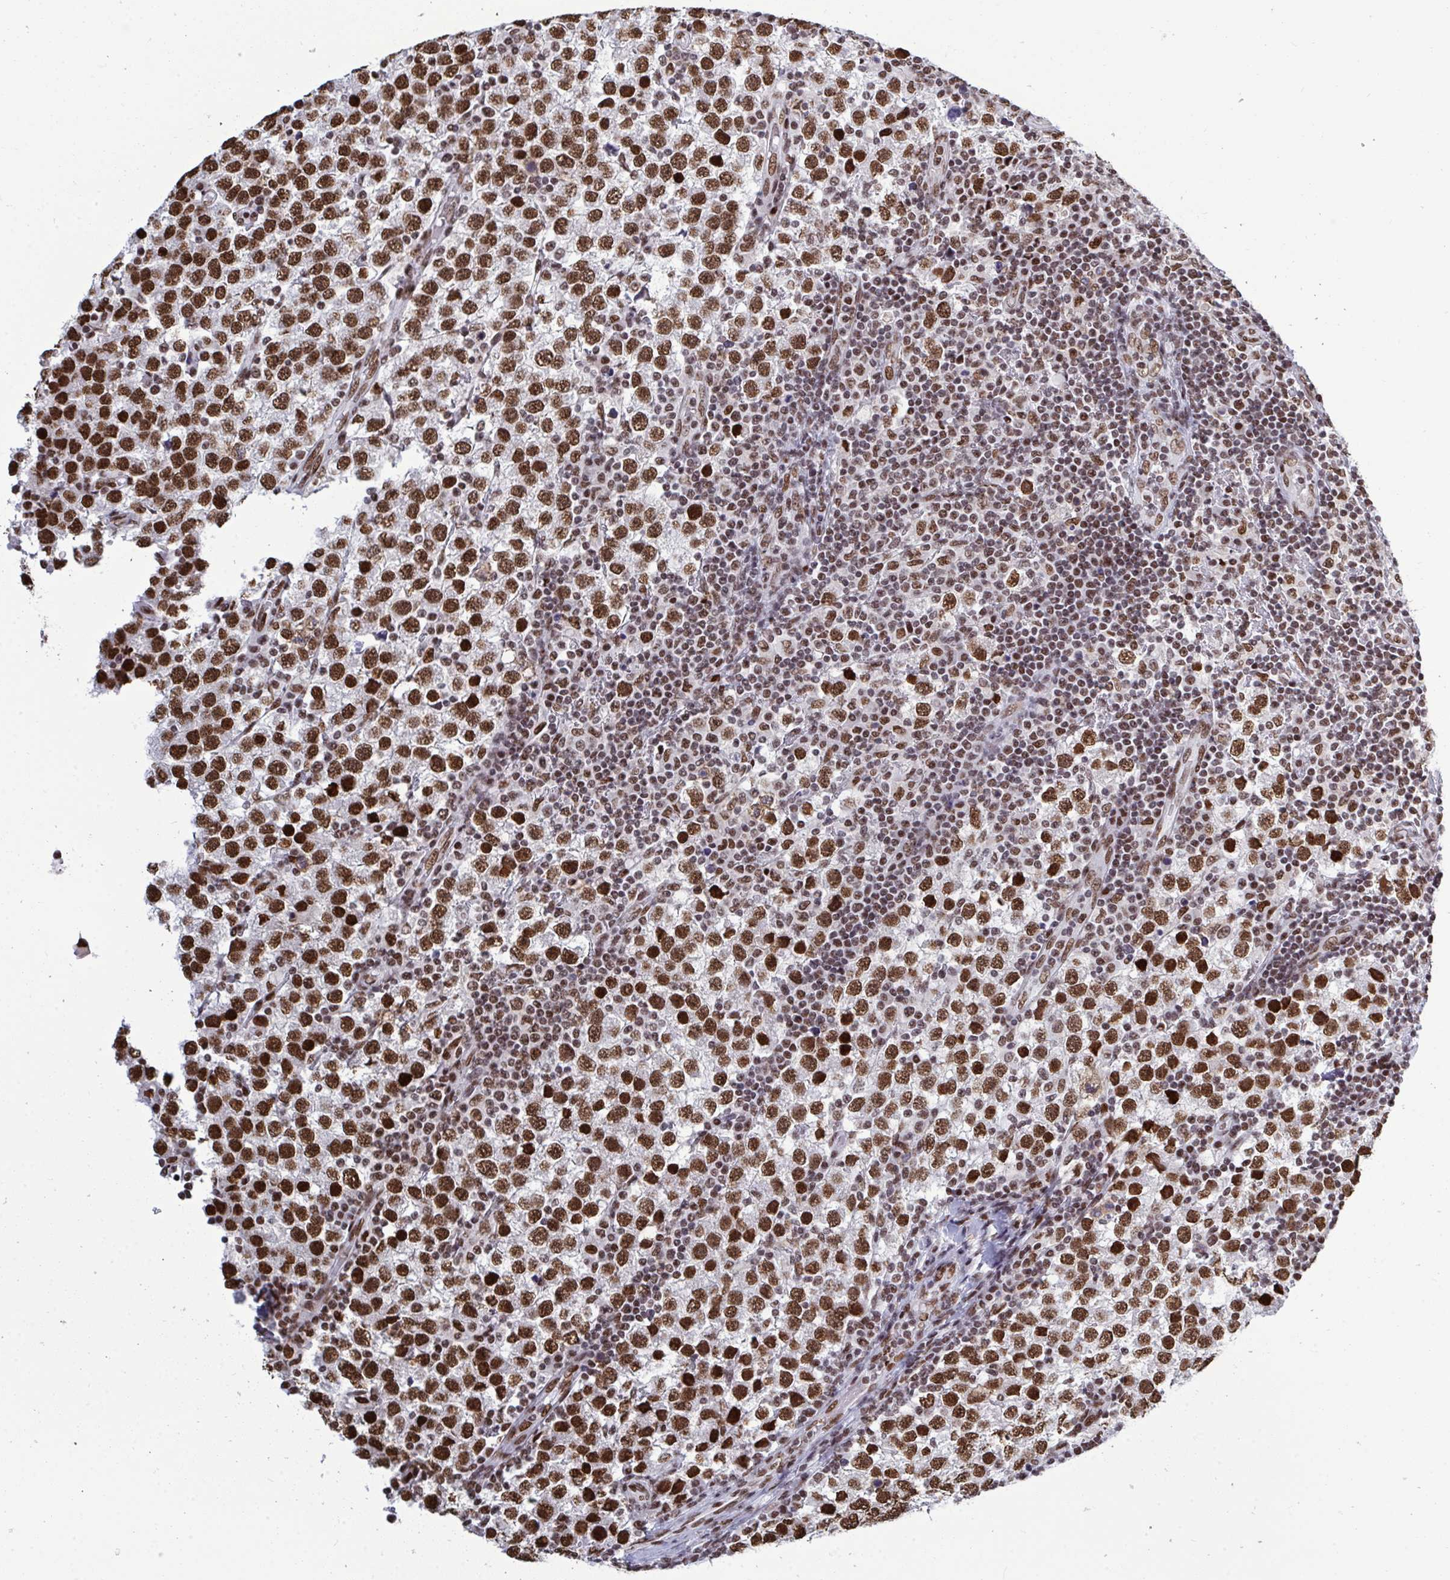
{"staining": {"intensity": "strong", "quantity": ">75%", "location": "nuclear"}, "tissue": "testis cancer", "cell_type": "Tumor cells", "image_type": "cancer", "snomed": [{"axis": "morphology", "description": "Seminoma, NOS"}, {"axis": "topography", "description": "Testis"}], "caption": "Protein staining shows strong nuclear staining in about >75% of tumor cells in testis cancer.", "gene": "ZNF607", "patient": {"sex": "male", "age": 34}}